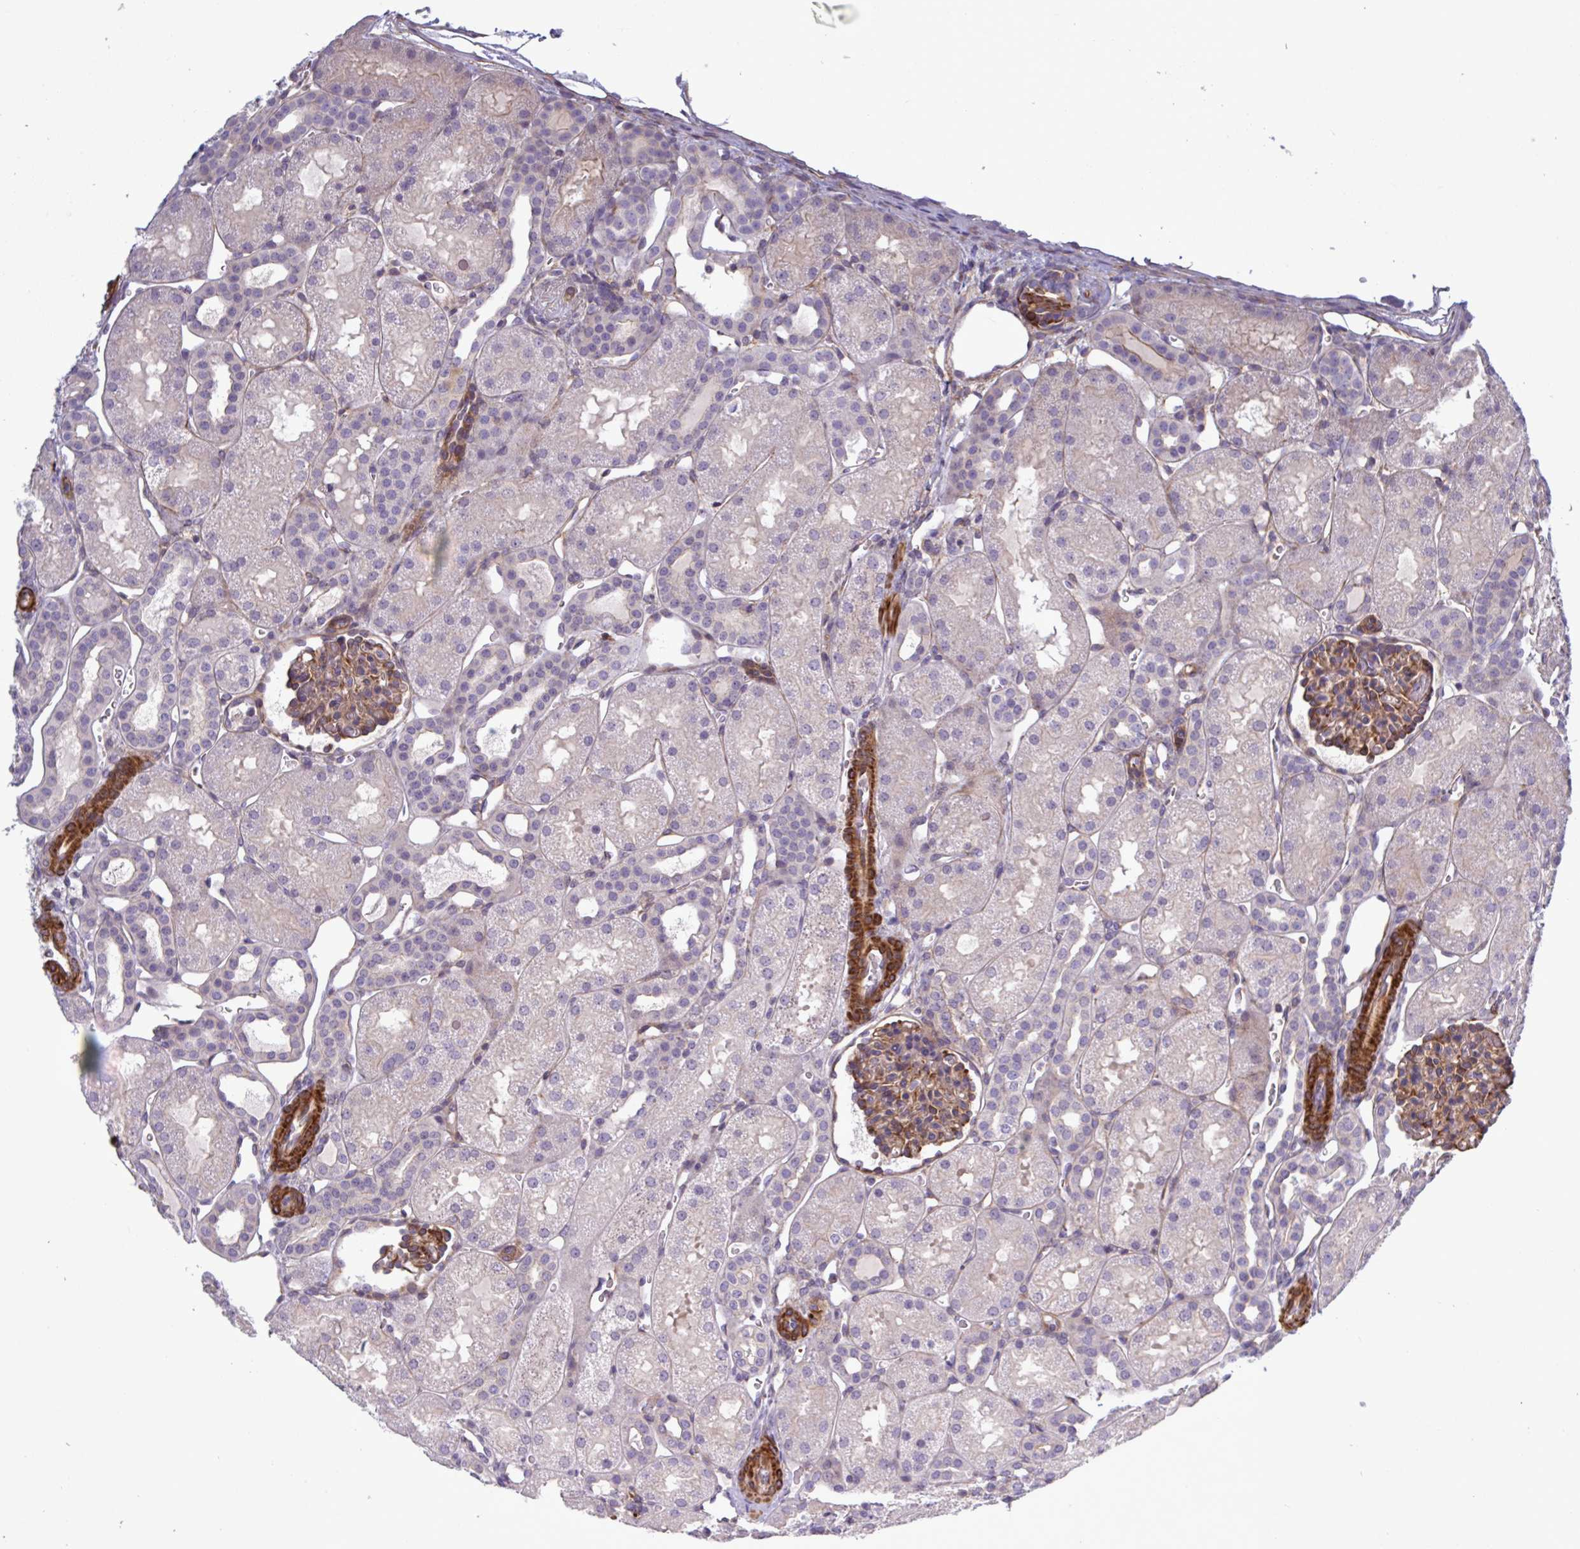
{"staining": {"intensity": "moderate", "quantity": ">75%", "location": "cytoplasmic/membranous"}, "tissue": "kidney", "cell_type": "Cells in glomeruli", "image_type": "normal", "snomed": [{"axis": "morphology", "description": "Normal tissue, NOS"}, {"axis": "topography", "description": "Kidney"}], "caption": "This is an image of immunohistochemistry (IHC) staining of normal kidney, which shows moderate staining in the cytoplasmic/membranous of cells in glomeruli.", "gene": "SHISA7", "patient": {"sex": "male", "age": 2}}